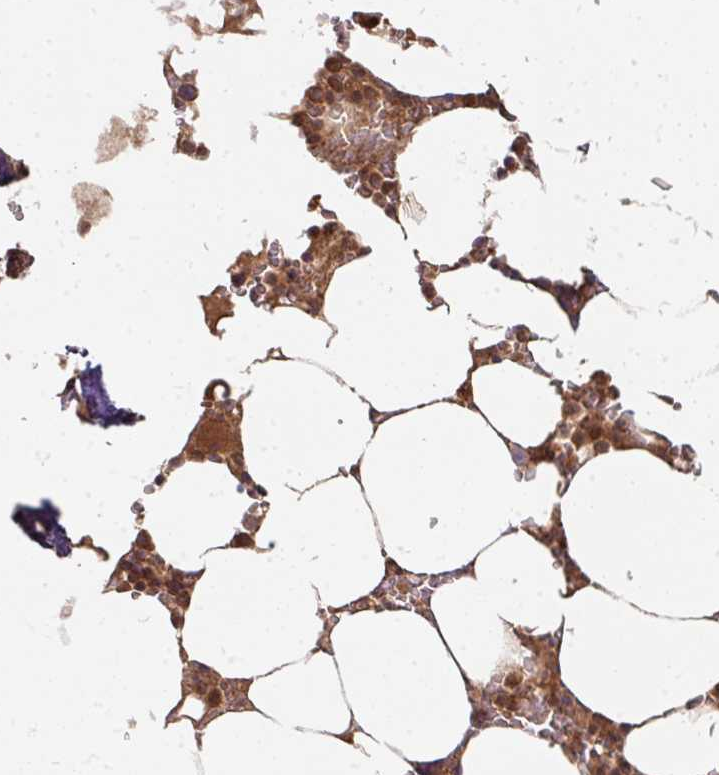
{"staining": {"intensity": "moderate", "quantity": "25%-75%", "location": "cytoplasmic/membranous"}, "tissue": "bone marrow", "cell_type": "Hematopoietic cells", "image_type": "normal", "snomed": [{"axis": "morphology", "description": "Normal tissue, NOS"}, {"axis": "topography", "description": "Bone marrow"}], "caption": "Immunohistochemical staining of normal human bone marrow demonstrates 25%-75% levels of moderate cytoplasmic/membranous protein staining in approximately 25%-75% of hematopoietic cells.", "gene": "EIF4EBP2", "patient": {"sex": "male", "age": 64}}